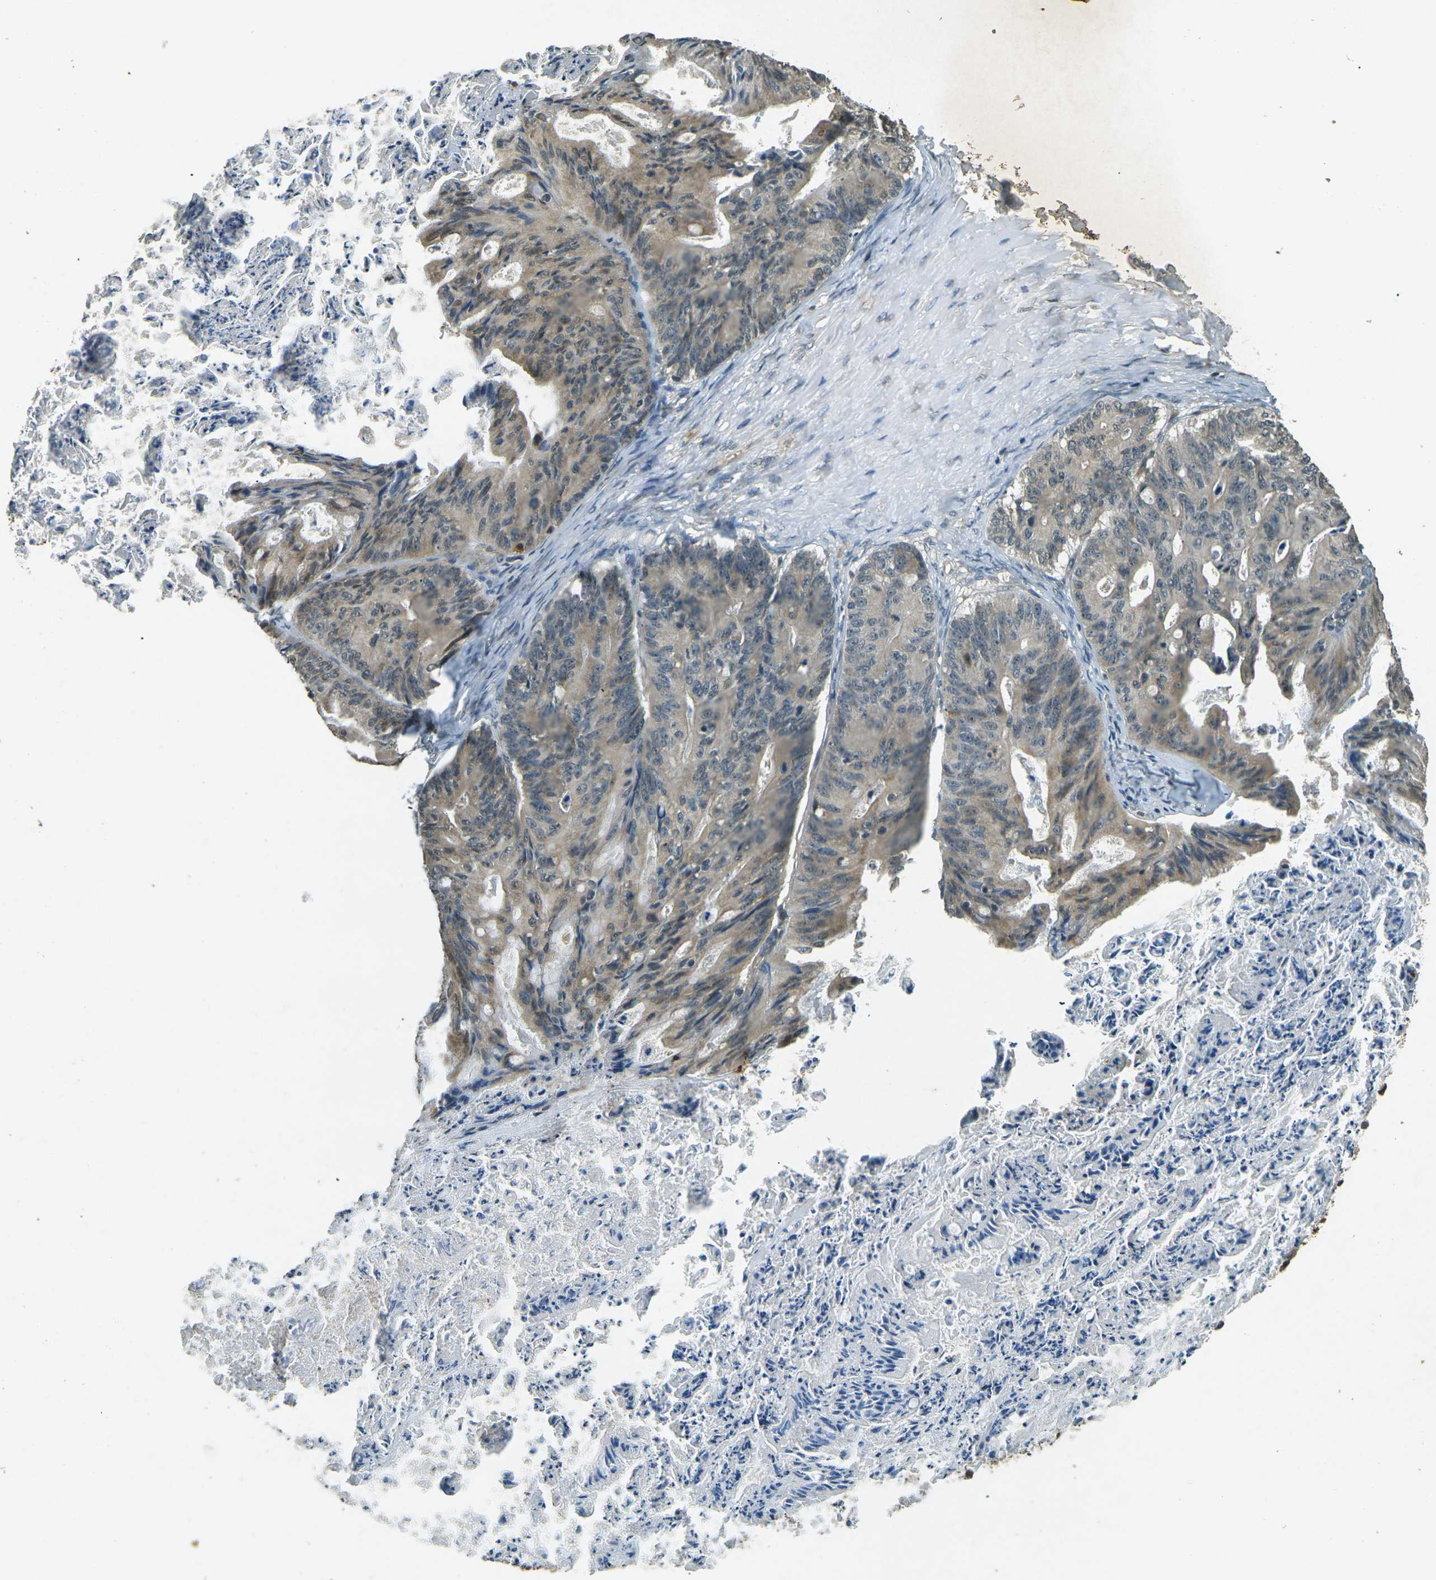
{"staining": {"intensity": "weak", "quantity": ">75%", "location": "cytoplasmic/membranous"}, "tissue": "ovarian cancer", "cell_type": "Tumor cells", "image_type": "cancer", "snomed": [{"axis": "morphology", "description": "Cystadenocarcinoma, mucinous, NOS"}, {"axis": "topography", "description": "Ovary"}], "caption": "This micrograph demonstrates ovarian cancer stained with immunohistochemistry to label a protein in brown. The cytoplasmic/membranous of tumor cells show weak positivity for the protein. Nuclei are counter-stained blue.", "gene": "PDE2A", "patient": {"sex": "female", "age": 37}}